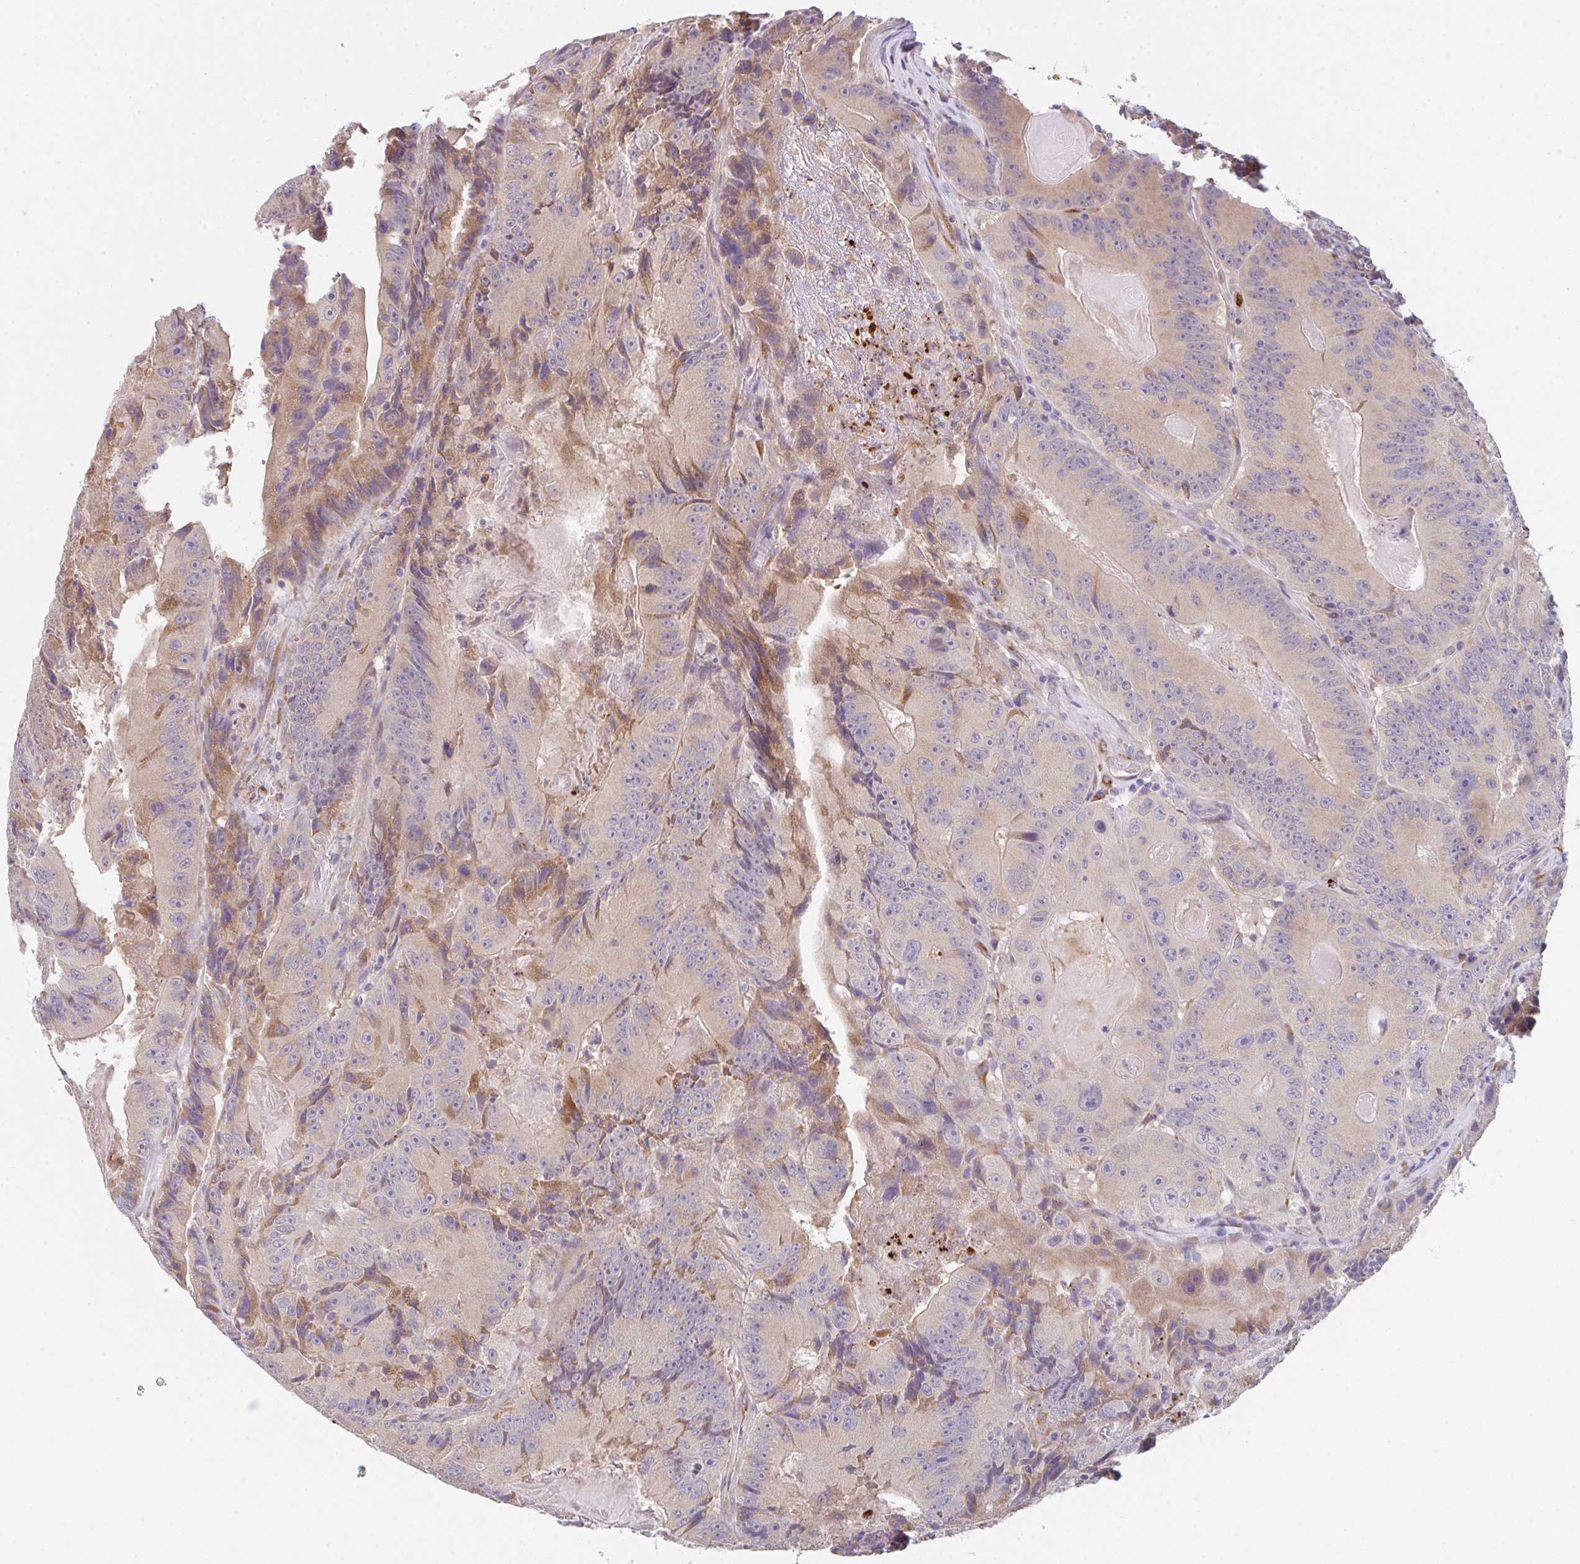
{"staining": {"intensity": "negative", "quantity": "none", "location": "none"}, "tissue": "colorectal cancer", "cell_type": "Tumor cells", "image_type": "cancer", "snomed": [{"axis": "morphology", "description": "Adenocarcinoma, NOS"}, {"axis": "topography", "description": "Colon"}], "caption": "IHC image of adenocarcinoma (colorectal) stained for a protein (brown), which displays no staining in tumor cells.", "gene": "TSPAN31", "patient": {"sex": "female", "age": 86}}